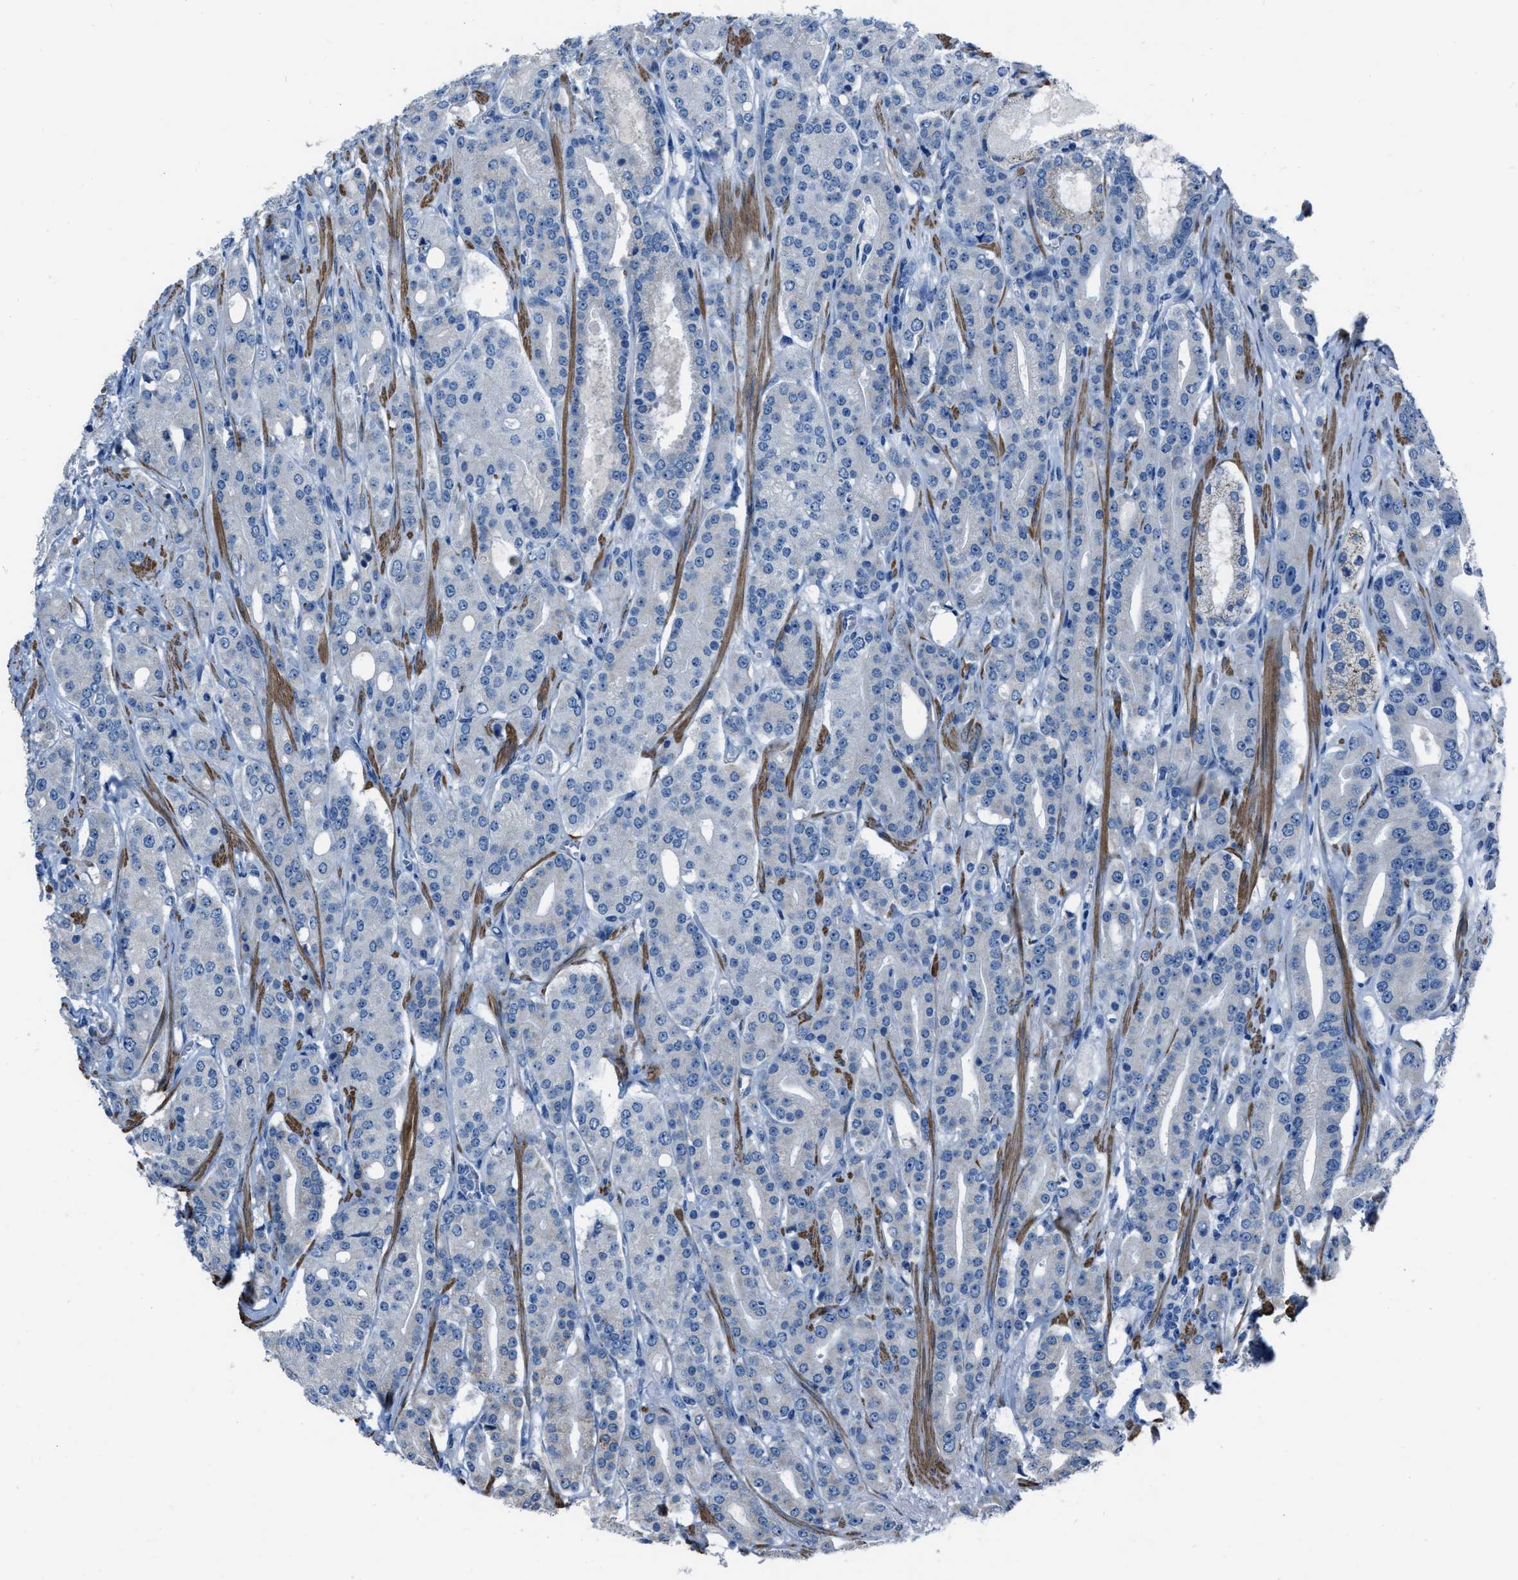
{"staining": {"intensity": "negative", "quantity": "none", "location": "none"}, "tissue": "prostate cancer", "cell_type": "Tumor cells", "image_type": "cancer", "snomed": [{"axis": "morphology", "description": "Adenocarcinoma, High grade"}, {"axis": "topography", "description": "Prostate"}], "caption": "Human prostate high-grade adenocarcinoma stained for a protein using immunohistochemistry demonstrates no staining in tumor cells.", "gene": "SPATC1L", "patient": {"sex": "male", "age": 71}}